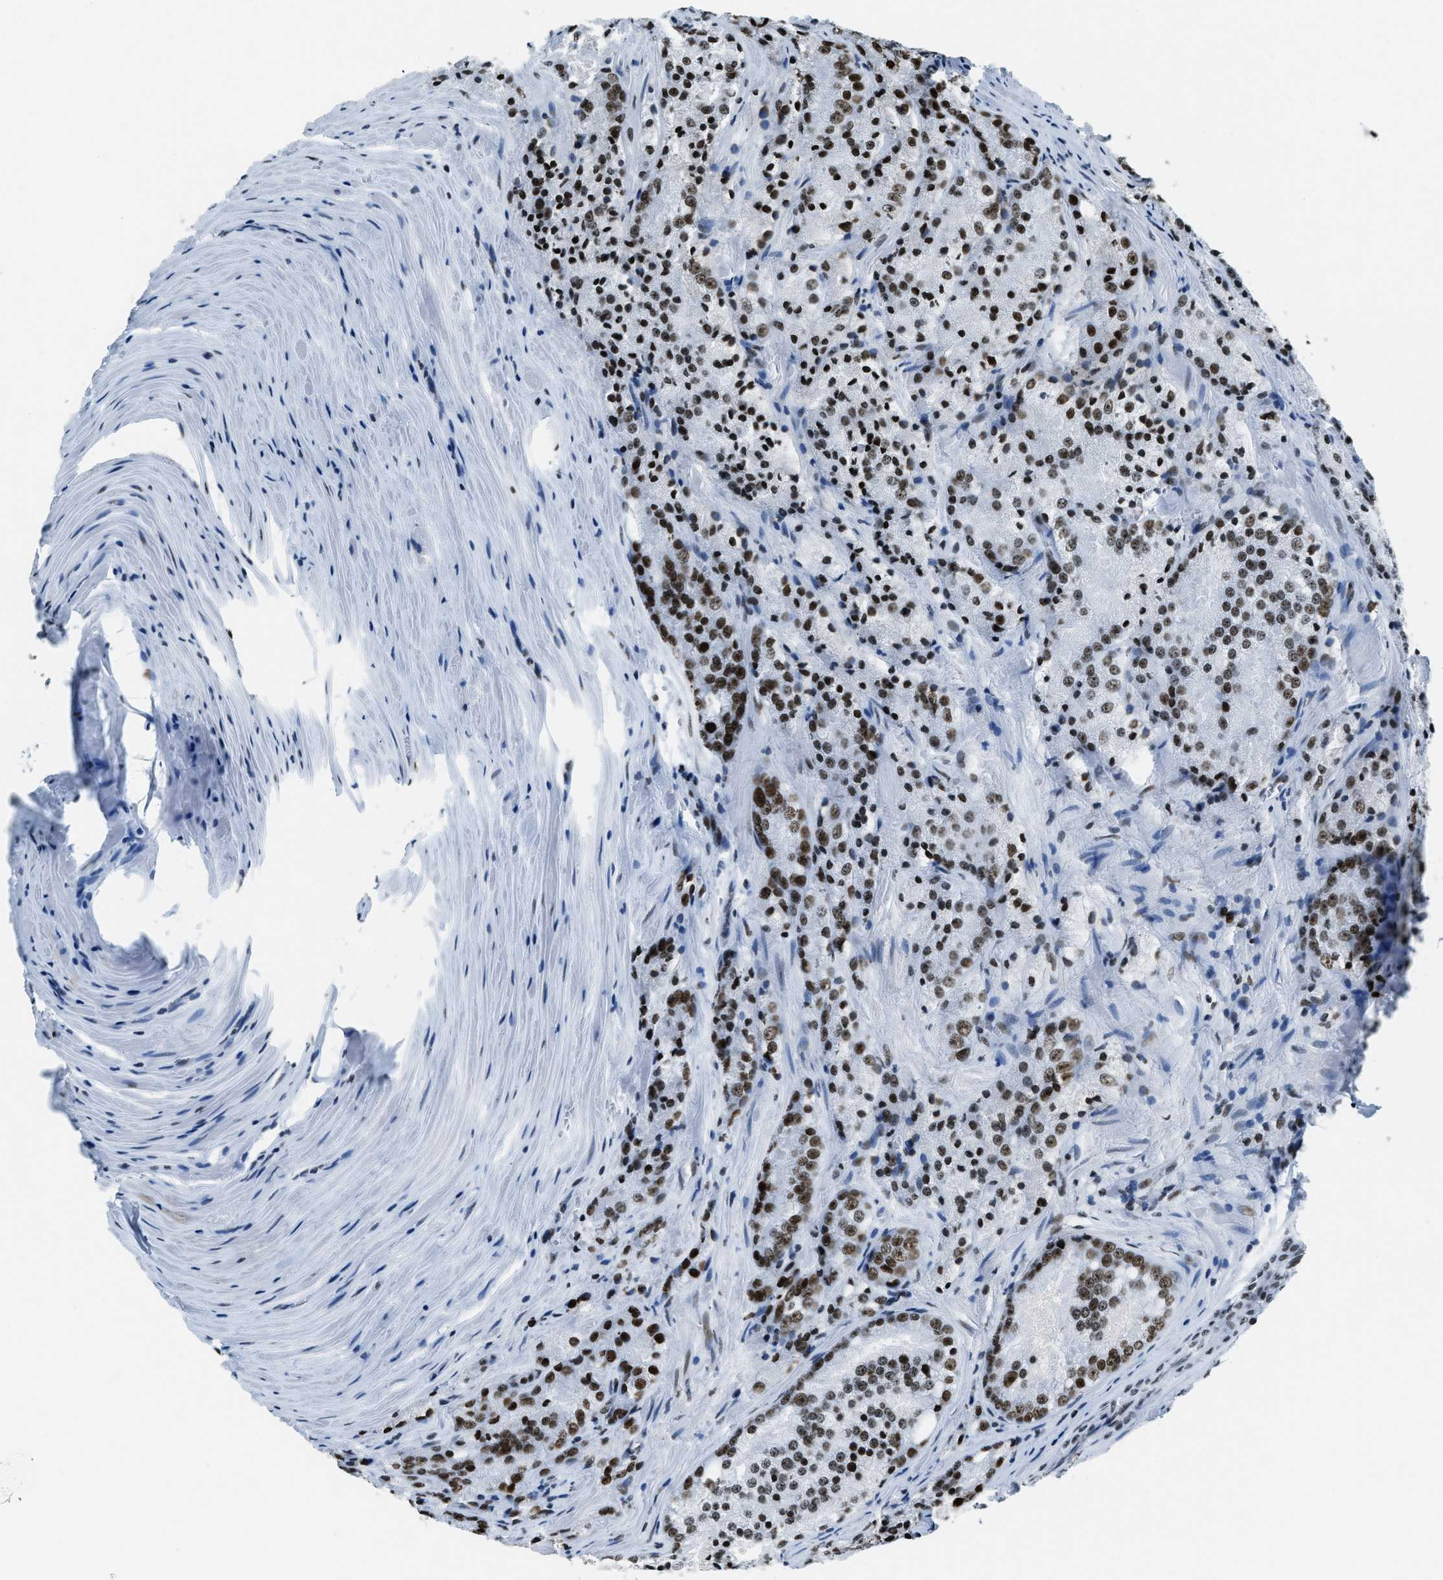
{"staining": {"intensity": "strong", "quantity": ">75%", "location": "nuclear"}, "tissue": "prostate cancer", "cell_type": "Tumor cells", "image_type": "cancer", "snomed": [{"axis": "morphology", "description": "Adenocarcinoma, Low grade"}, {"axis": "topography", "description": "Prostate"}], "caption": "DAB immunohistochemical staining of prostate low-grade adenocarcinoma exhibits strong nuclear protein expression in approximately >75% of tumor cells.", "gene": "TOP1", "patient": {"sex": "male", "age": 64}}